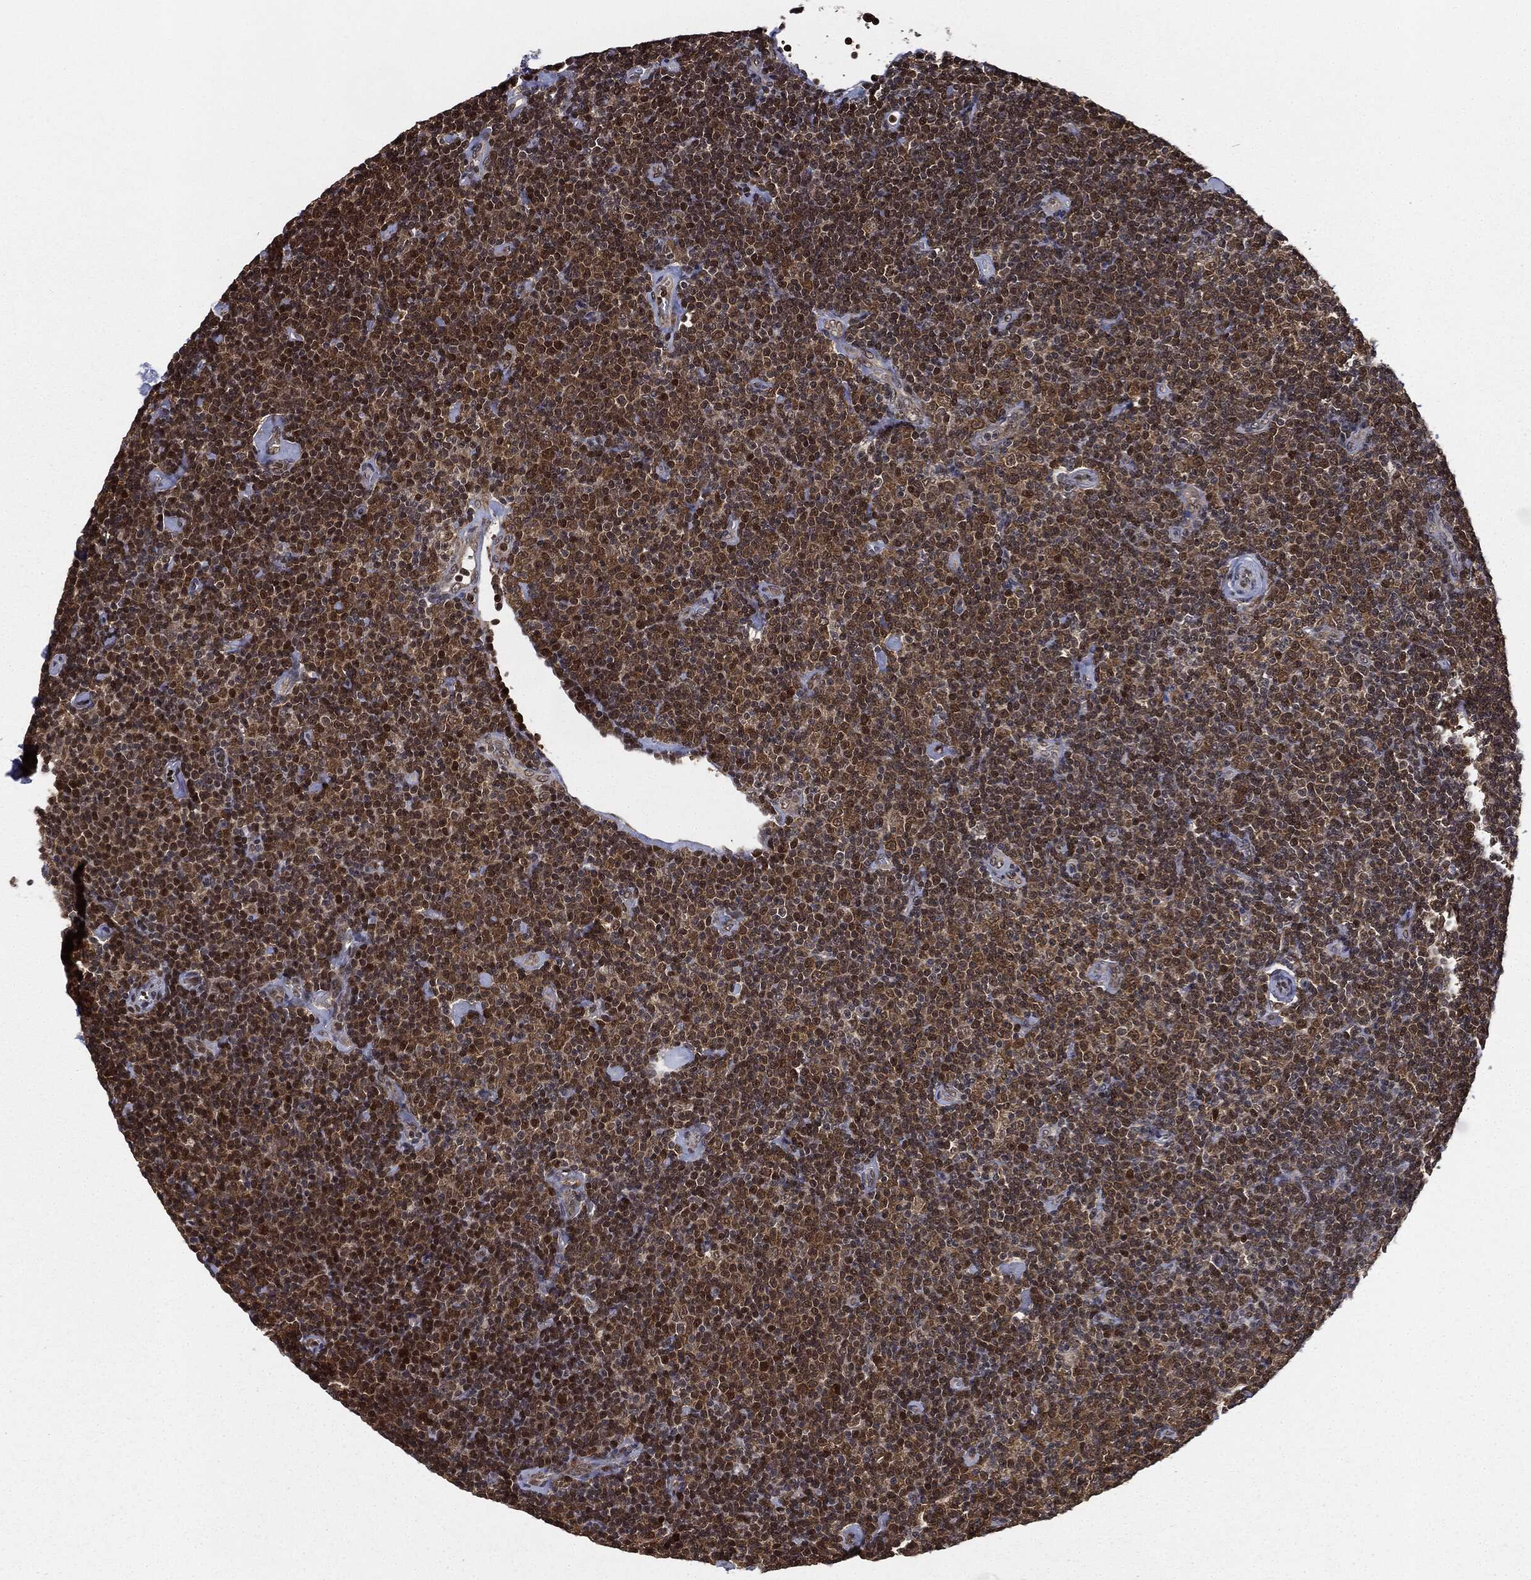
{"staining": {"intensity": "moderate", "quantity": ">75%", "location": "cytoplasmic/membranous,nuclear"}, "tissue": "lymphoma", "cell_type": "Tumor cells", "image_type": "cancer", "snomed": [{"axis": "morphology", "description": "Malignant lymphoma, non-Hodgkin's type, Low grade"}, {"axis": "topography", "description": "Lymph node"}], "caption": "Human lymphoma stained with a protein marker reveals moderate staining in tumor cells.", "gene": "TBC1D22A", "patient": {"sex": "male", "age": 81}}